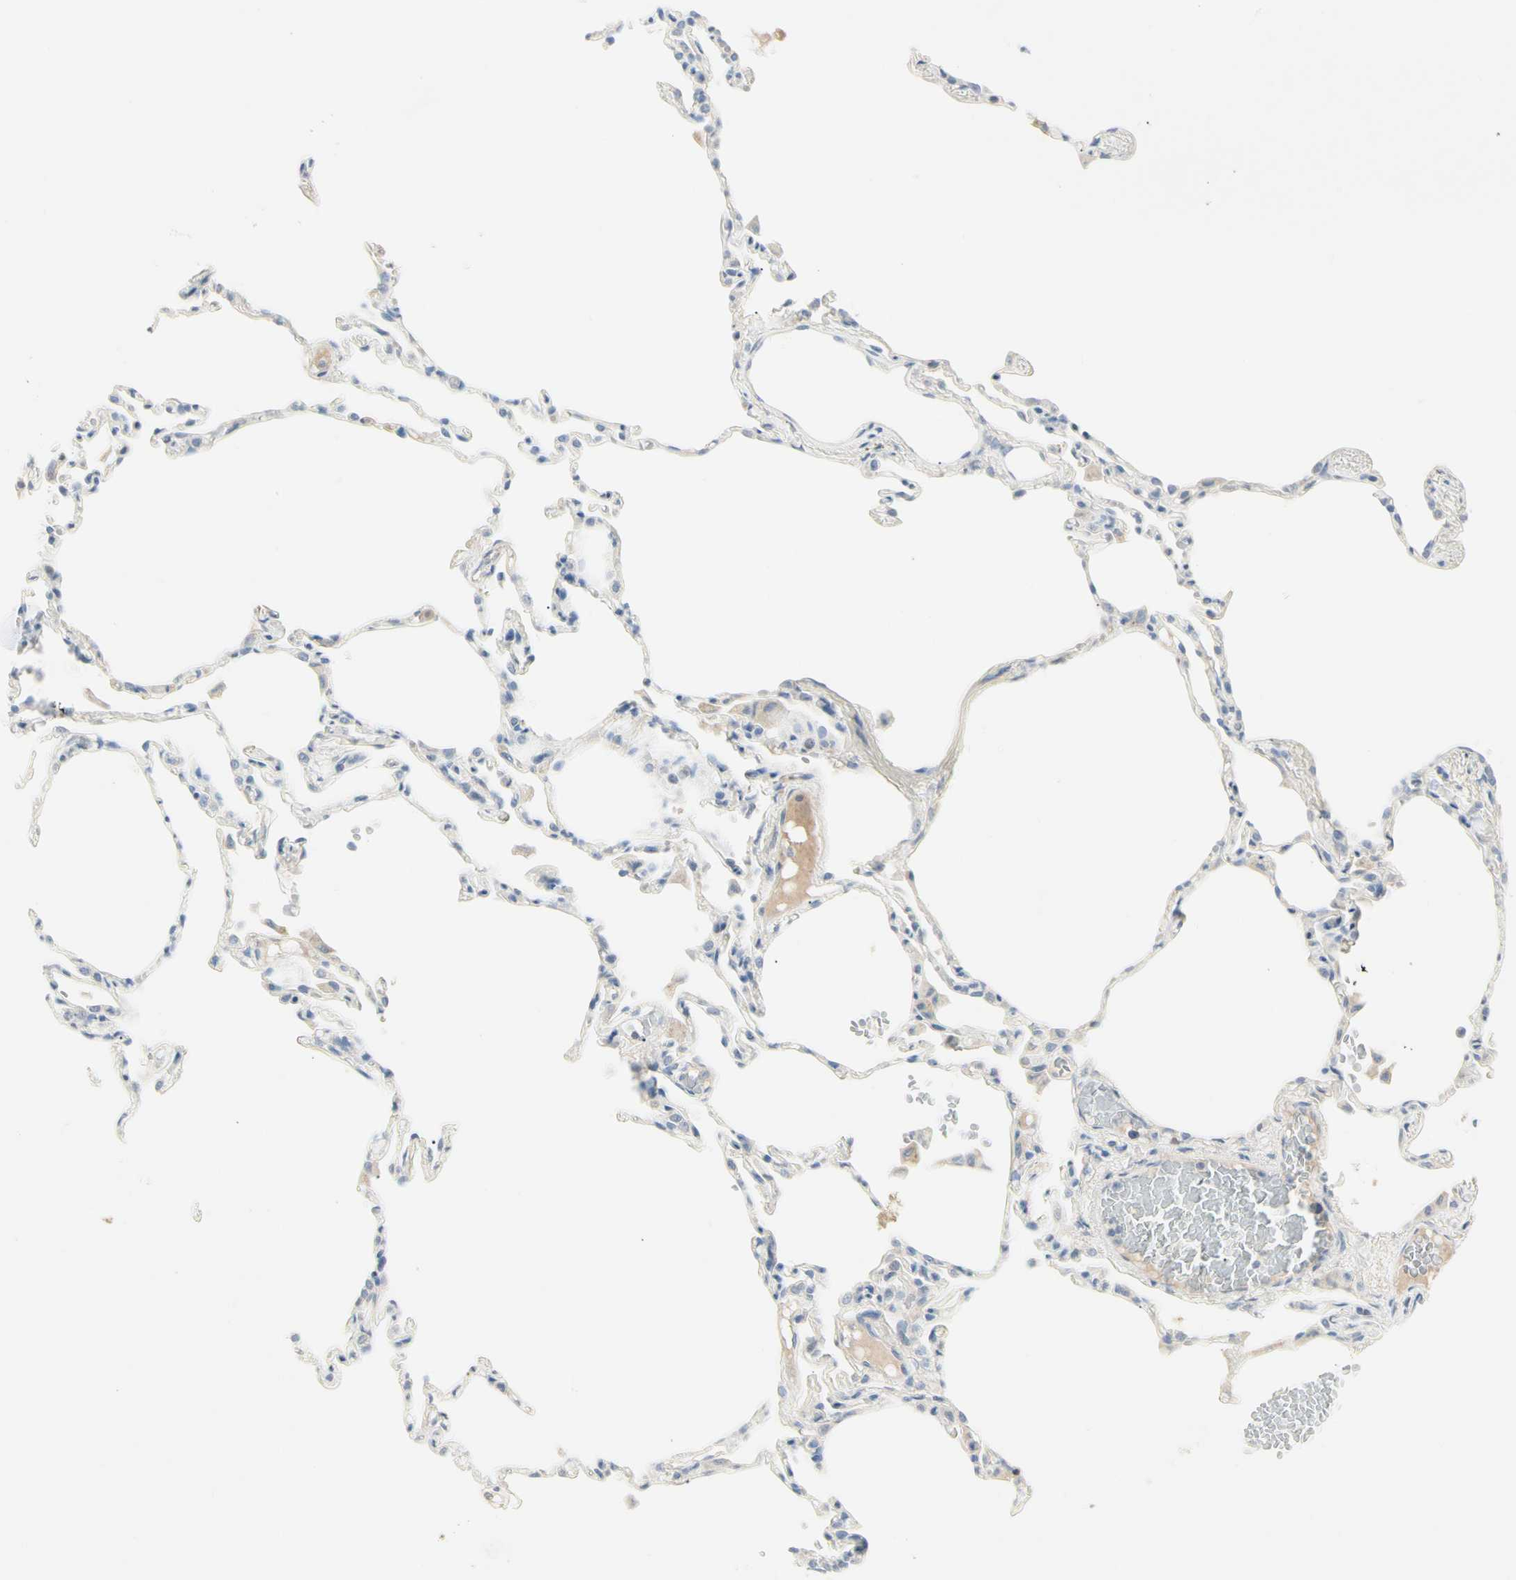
{"staining": {"intensity": "negative", "quantity": "none", "location": "none"}, "tissue": "lung", "cell_type": "Alveolar cells", "image_type": "normal", "snomed": [{"axis": "morphology", "description": "Normal tissue, NOS"}, {"axis": "topography", "description": "Lung"}], "caption": "This is an IHC photomicrograph of normal human lung. There is no staining in alveolar cells.", "gene": "ALDH18A1", "patient": {"sex": "female", "age": 49}}